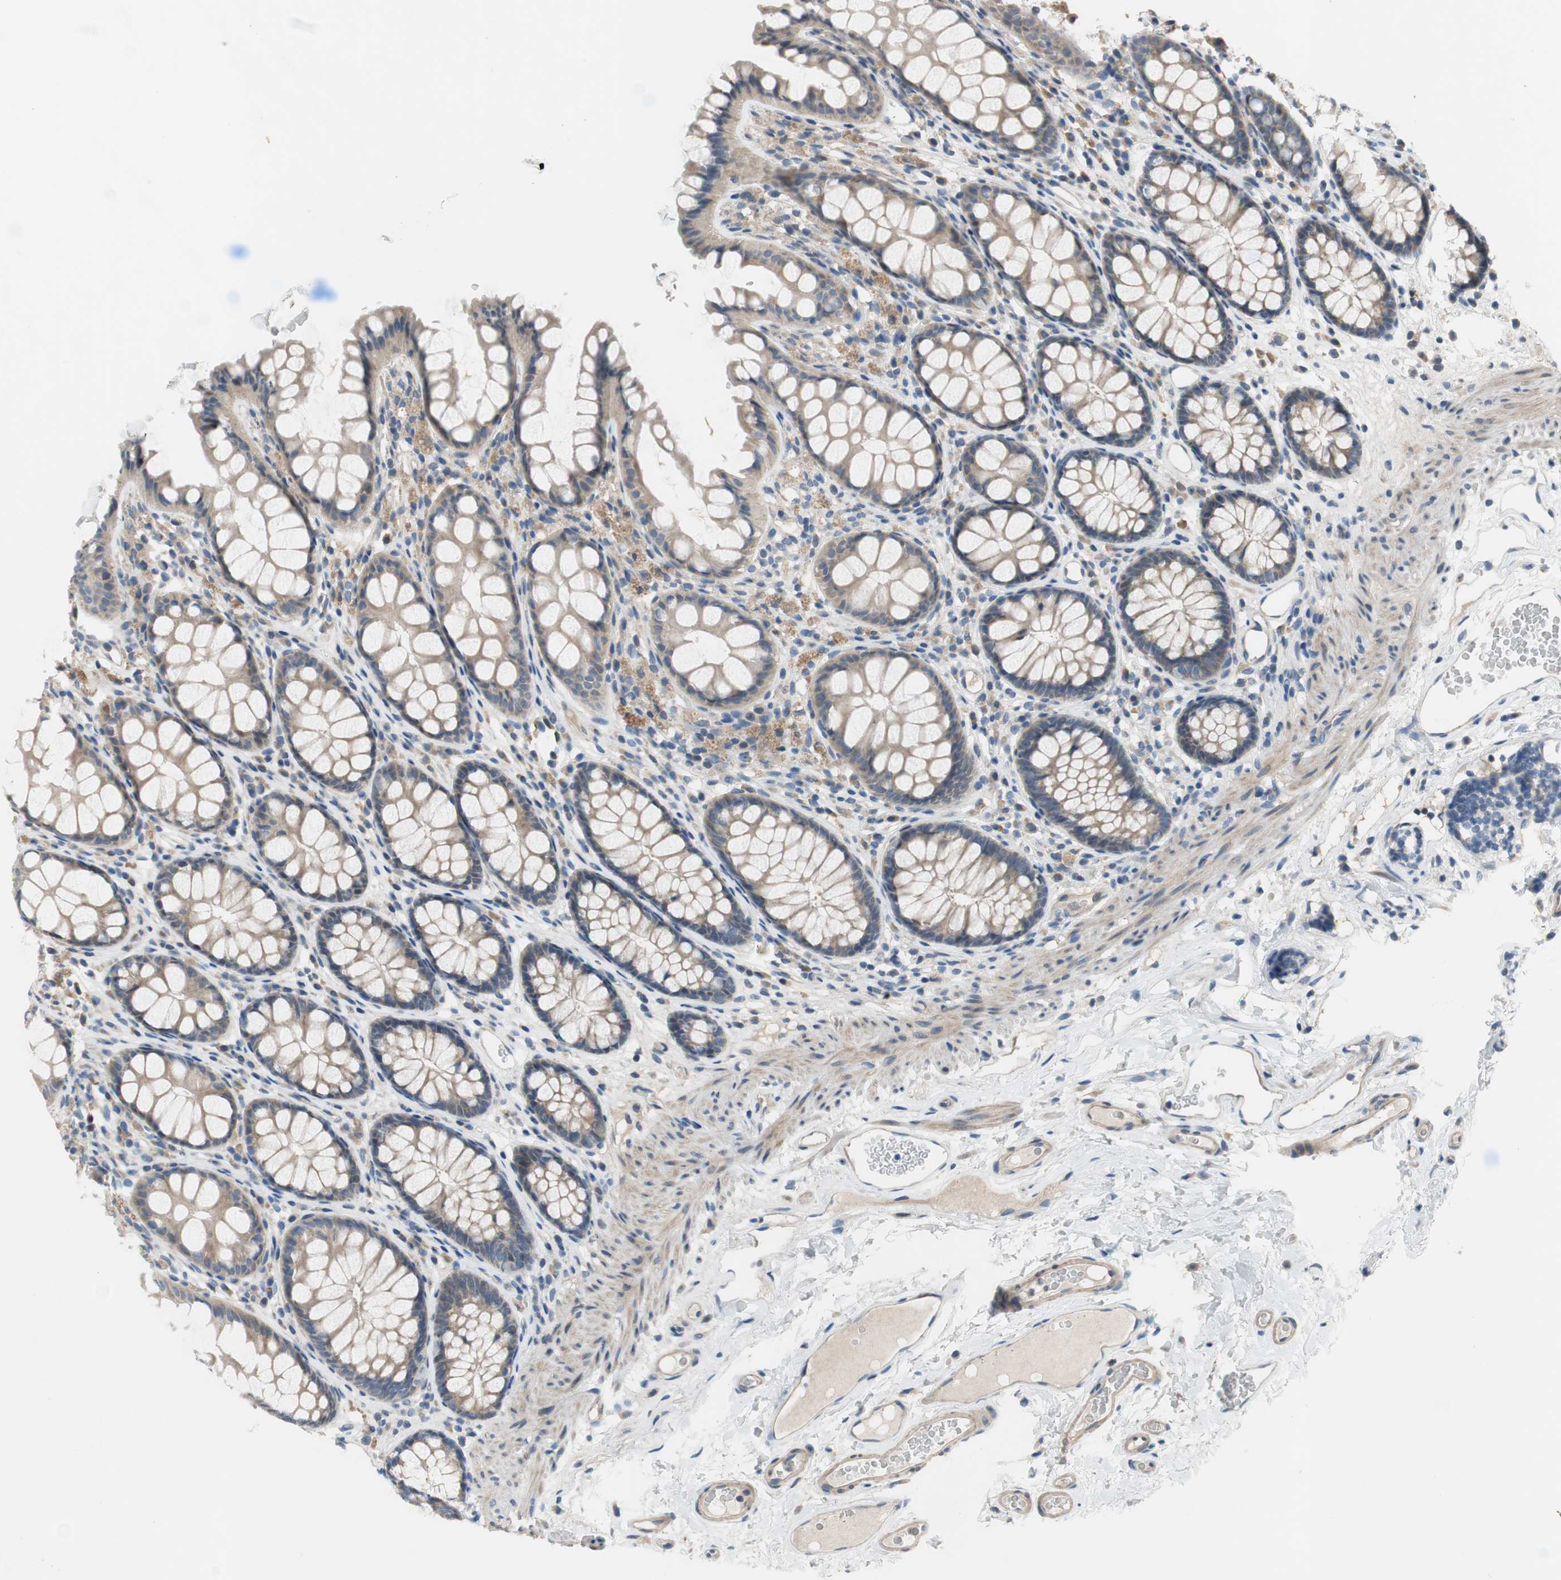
{"staining": {"intensity": "weak", "quantity": "25%-75%", "location": "cytoplasmic/membranous"}, "tissue": "colon", "cell_type": "Endothelial cells", "image_type": "normal", "snomed": [{"axis": "morphology", "description": "Normal tissue, NOS"}, {"axis": "topography", "description": "Colon"}], "caption": "Colon stained for a protein (brown) displays weak cytoplasmic/membranous positive expression in approximately 25%-75% of endothelial cells.", "gene": "TACR3", "patient": {"sex": "female", "age": 55}}